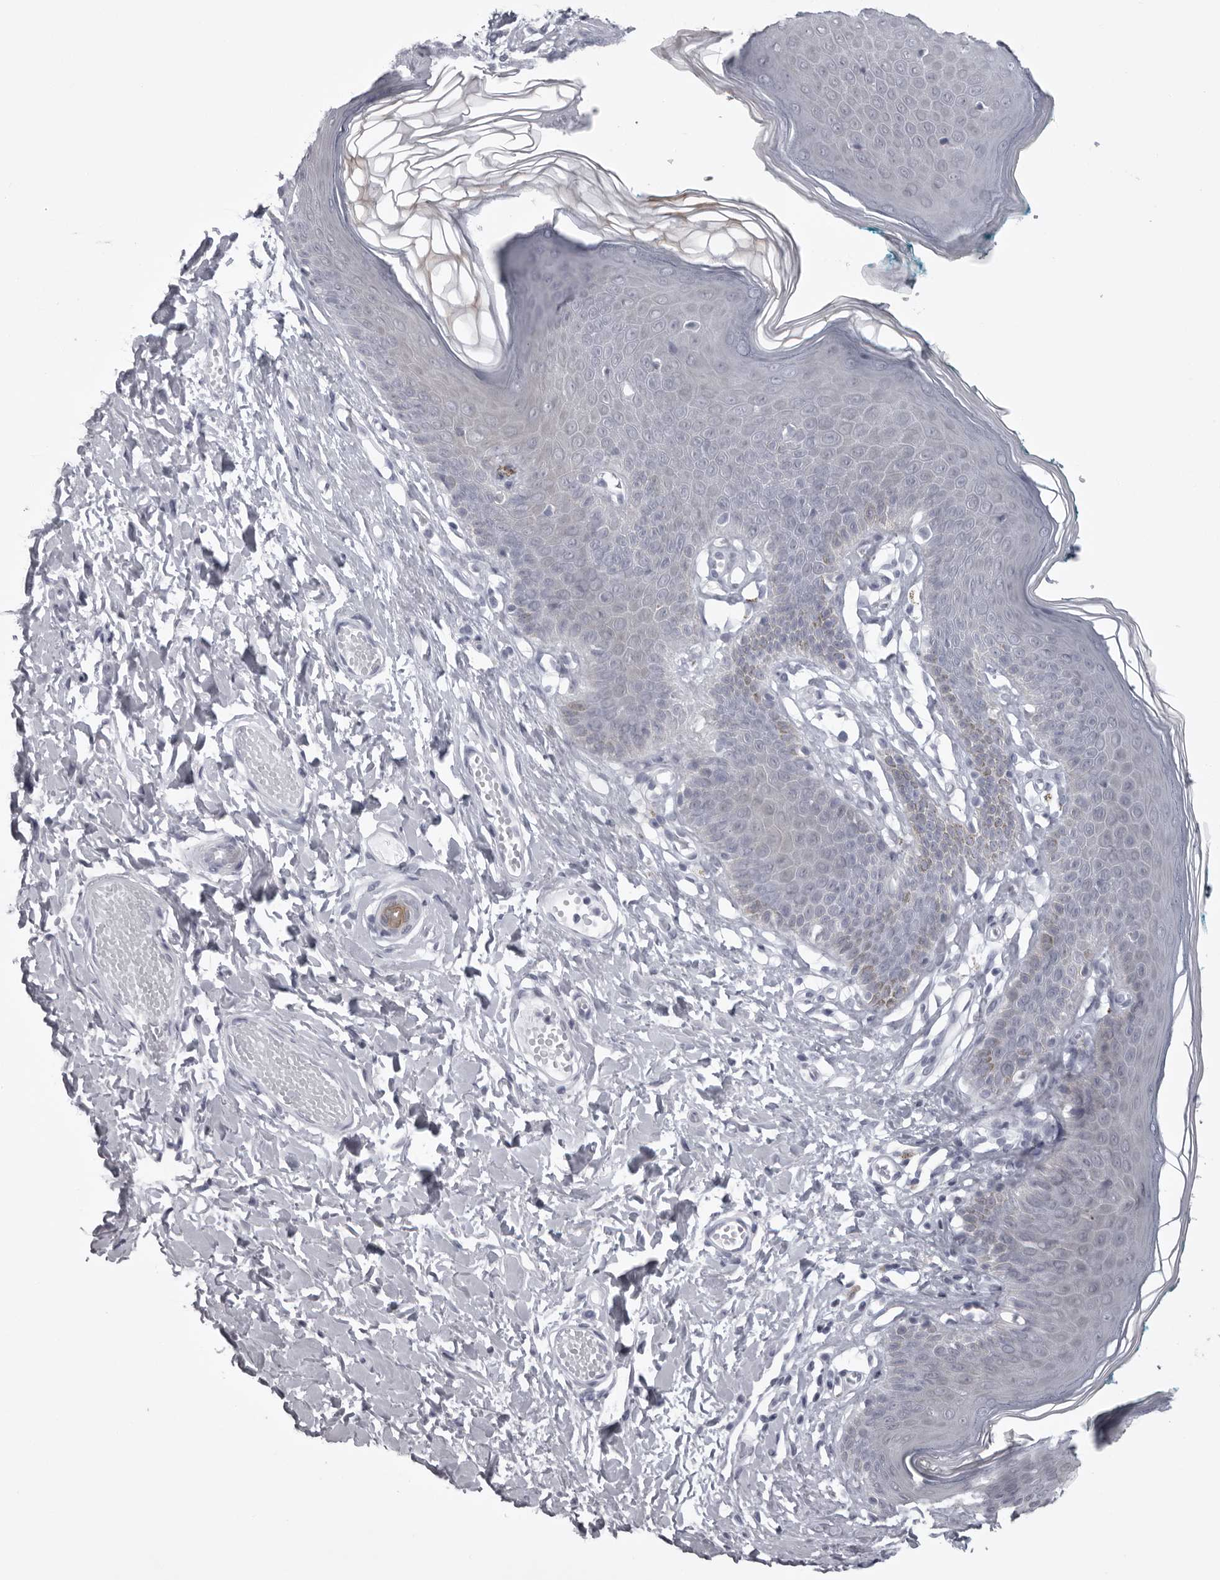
{"staining": {"intensity": "negative", "quantity": "none", "location": "none"}, "tissue": "skin", "cell_type": "Epidermal cells", "image_type": "normal", "snomed": [{"axis": "morphology", "description": "Normal tissue, NOS"}, {"axis": "morphology", "description": "Inflammation, NOS"}, {"axis": "topography", "description": "Vulva"}], "caption": "Immunohistochemistry (IHC) of benign human skin reveals no expression in epidermal cells. (DAB (3,3'-diaminobenzidine) IHC with hematoxylin counter stain).", "gene": "UROD", "patient": {"sex": "female", "age": 84}}